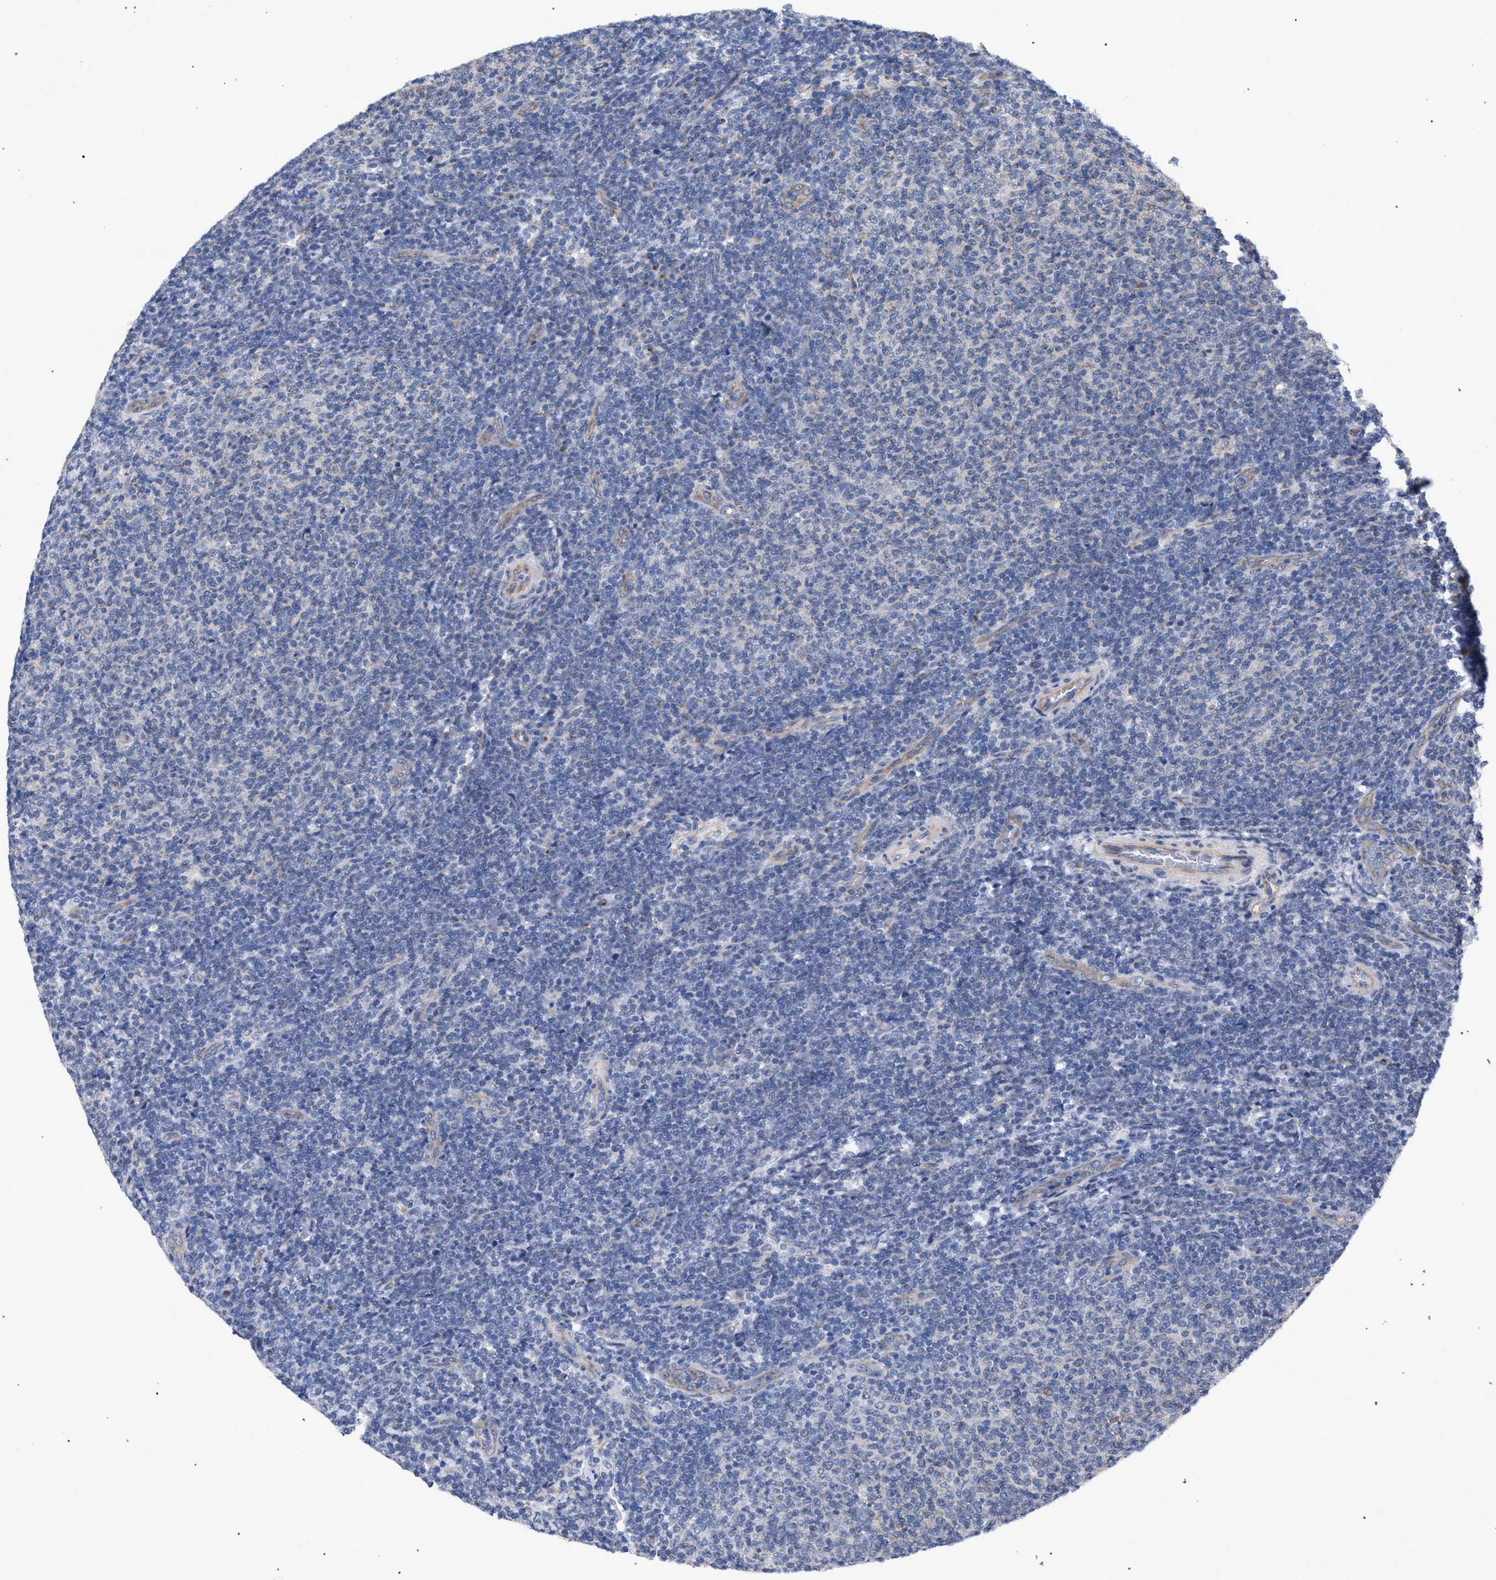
{"staining": {"intensity": "negative", "quantity": "none", "location": "none"}, "tissue": "lymphoma", "cell_type": "Tumor cells", "image_type": "cancer", "snomed": [{"axis": "morphology", "description": "Malignant lymphoma, non-Hodgkin's type, Low grade"}, {"axis": "topography", "description": "Lymph node"}], "caption": "Tumor cells are negative for protein expression in human lymphoma.", "gene": "GOLGA2", "patient": {"sex": "male", "age": 66}}